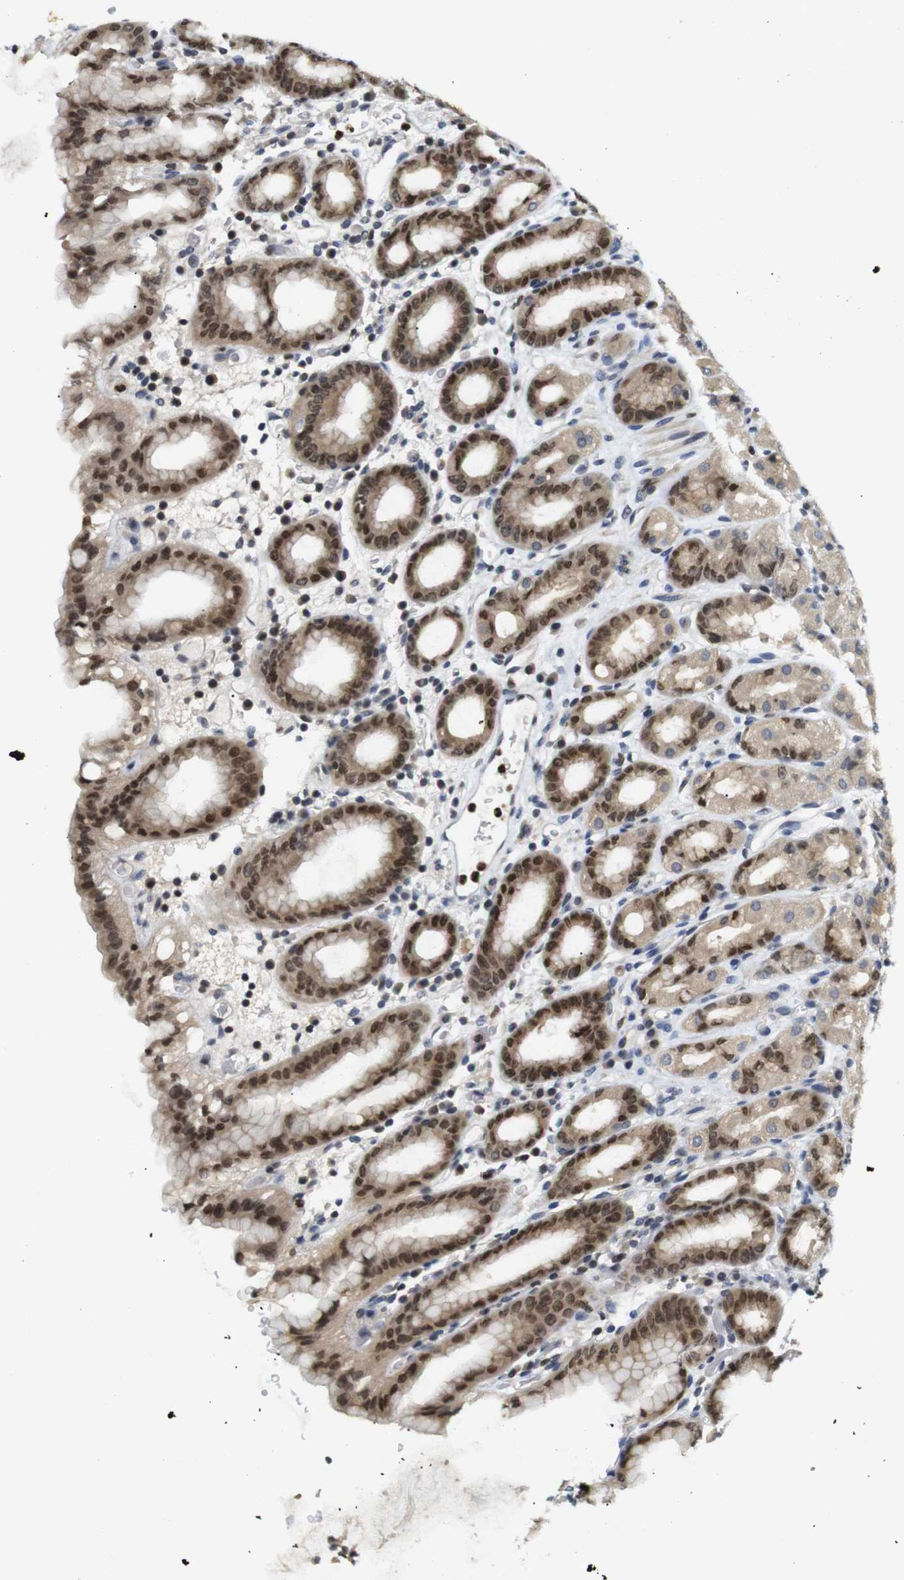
{"staining": {"intensity": "moderate", "quantity": ">75%", "location": "cytoplasmic/membranous,nuclear"}, "tissue": "stomach", "cell_type": "Glandular cells", "image_type": "normal", "snomed": [{"axis": "morphology", "description": "Normal tissue, NOS"}, {"axis": "topography", "description": "Stomach, upper"}], "caption": "DAB immunohistochemical staining of normal human stomach demonstrates moderate cytoplasmic/membranous,nuclear protein expression in about >75% of glandular cells. Using DAB (3,3'-diaminobenzidine) (brown) and hematoxylin (blue) stains, captured at high magnification using brightfield microscopy.", "gene": "MBD1", "patient": {"sex": "male", "age": 68}}